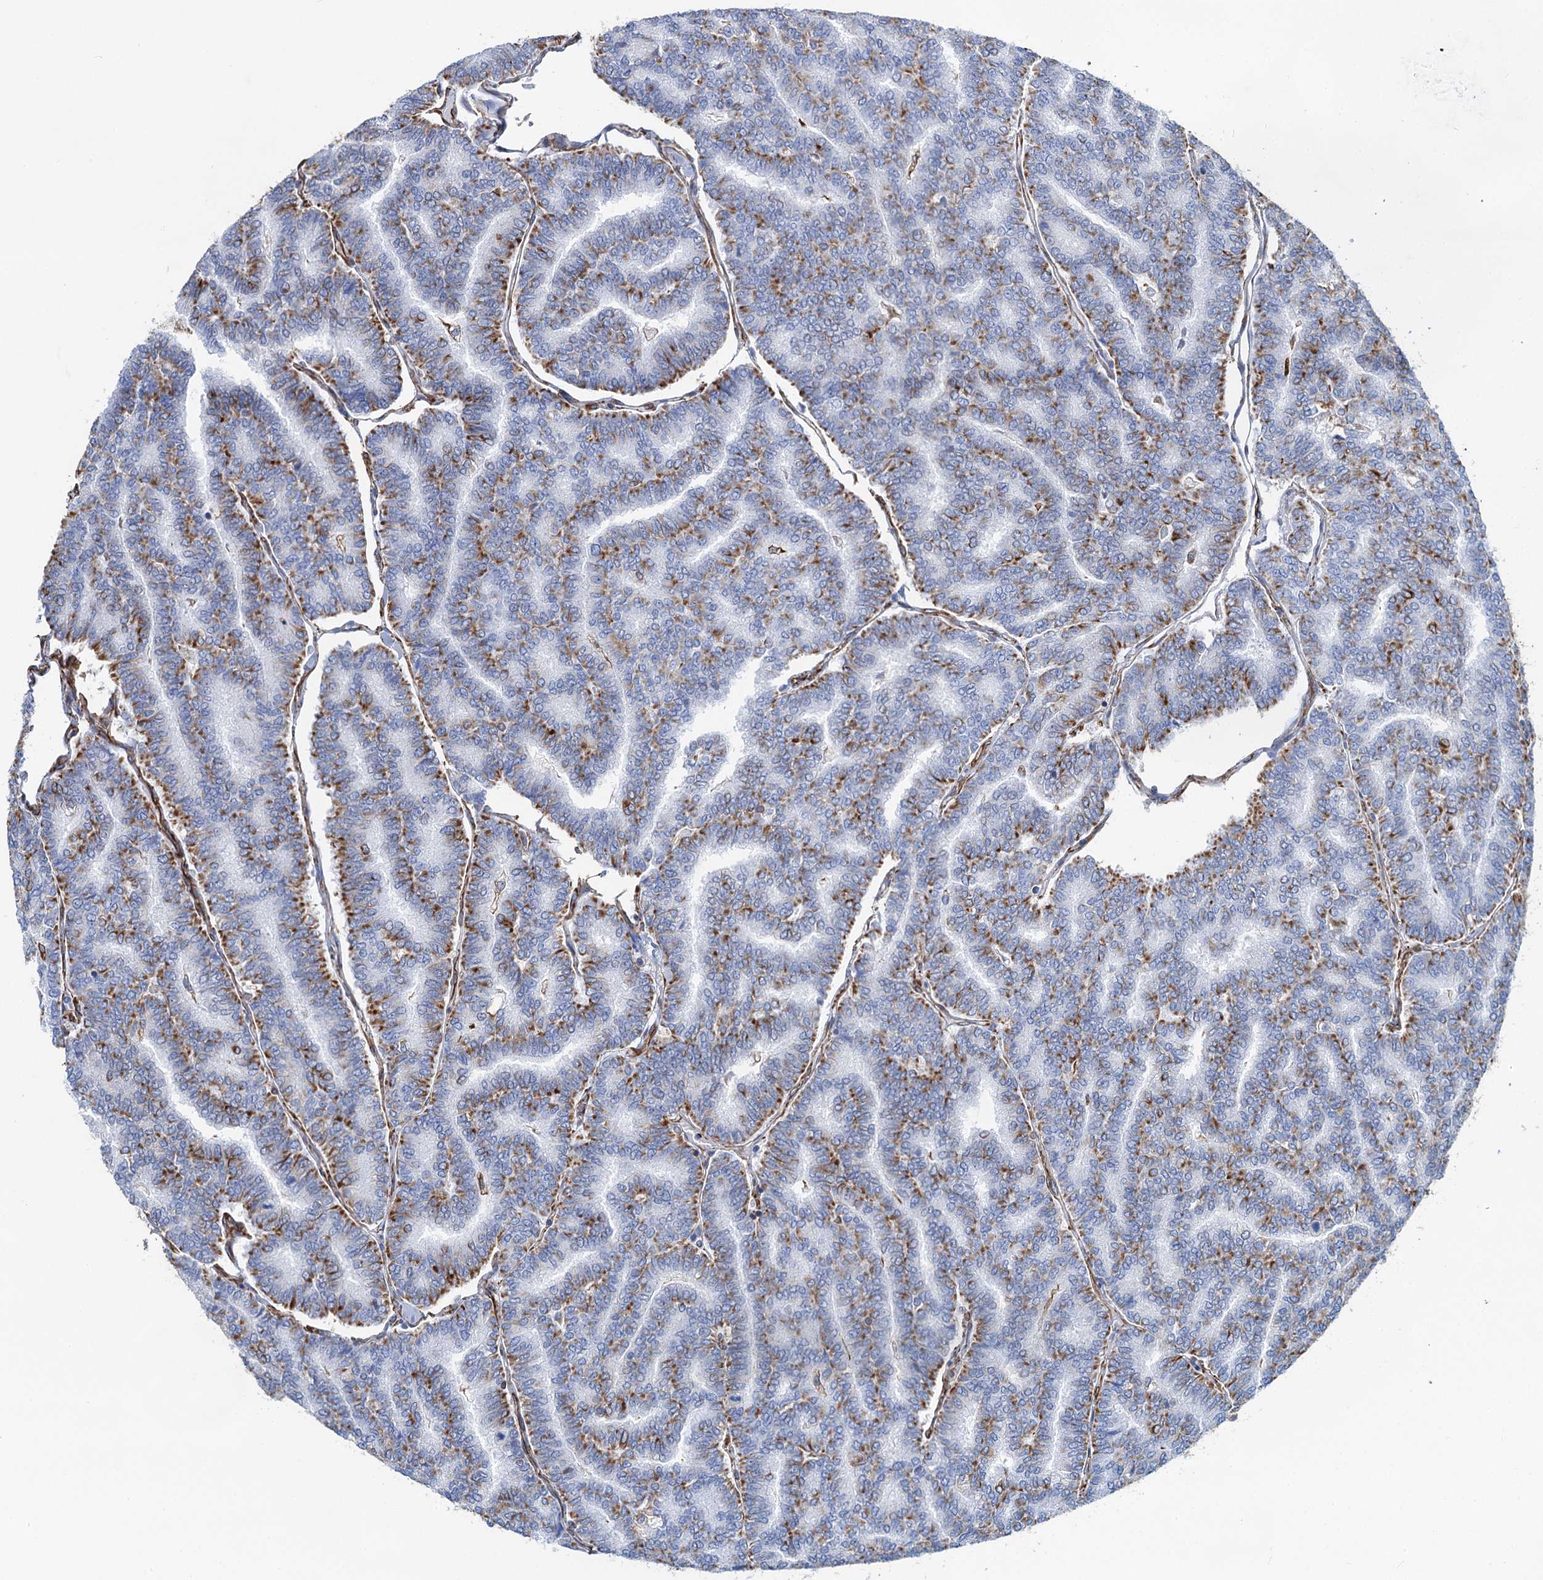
{"staining": {"intensity": "moderate", "quantity": "25%-75%", "location": "cytoplasmic/membranous"}, "tissue": "thyroid cancer", "cell_type": "Tumor cells", "image_type": "cancer", "snomed": [{"axis": "morphology", "description": "Papillary adenocarcinoma, NOS"}, {"axis": "topography", "description": "Thyroid gland"}], "caption": "Immunohistochemical staining of thyroid papillary adenocarcinoma exhibits medium levels of moderate cytoplasmic/membranous staining in about 25%-75% of tumor cells. The staining was performed using DAB (3,3'-diaminobenzidine) to visualize the protein expression in brown, while the nuclei were stained in blue with hematoxylin (Magnification: 20x).", "gene": "PGM2", "patient": {"sex": "female", "age": 35}}